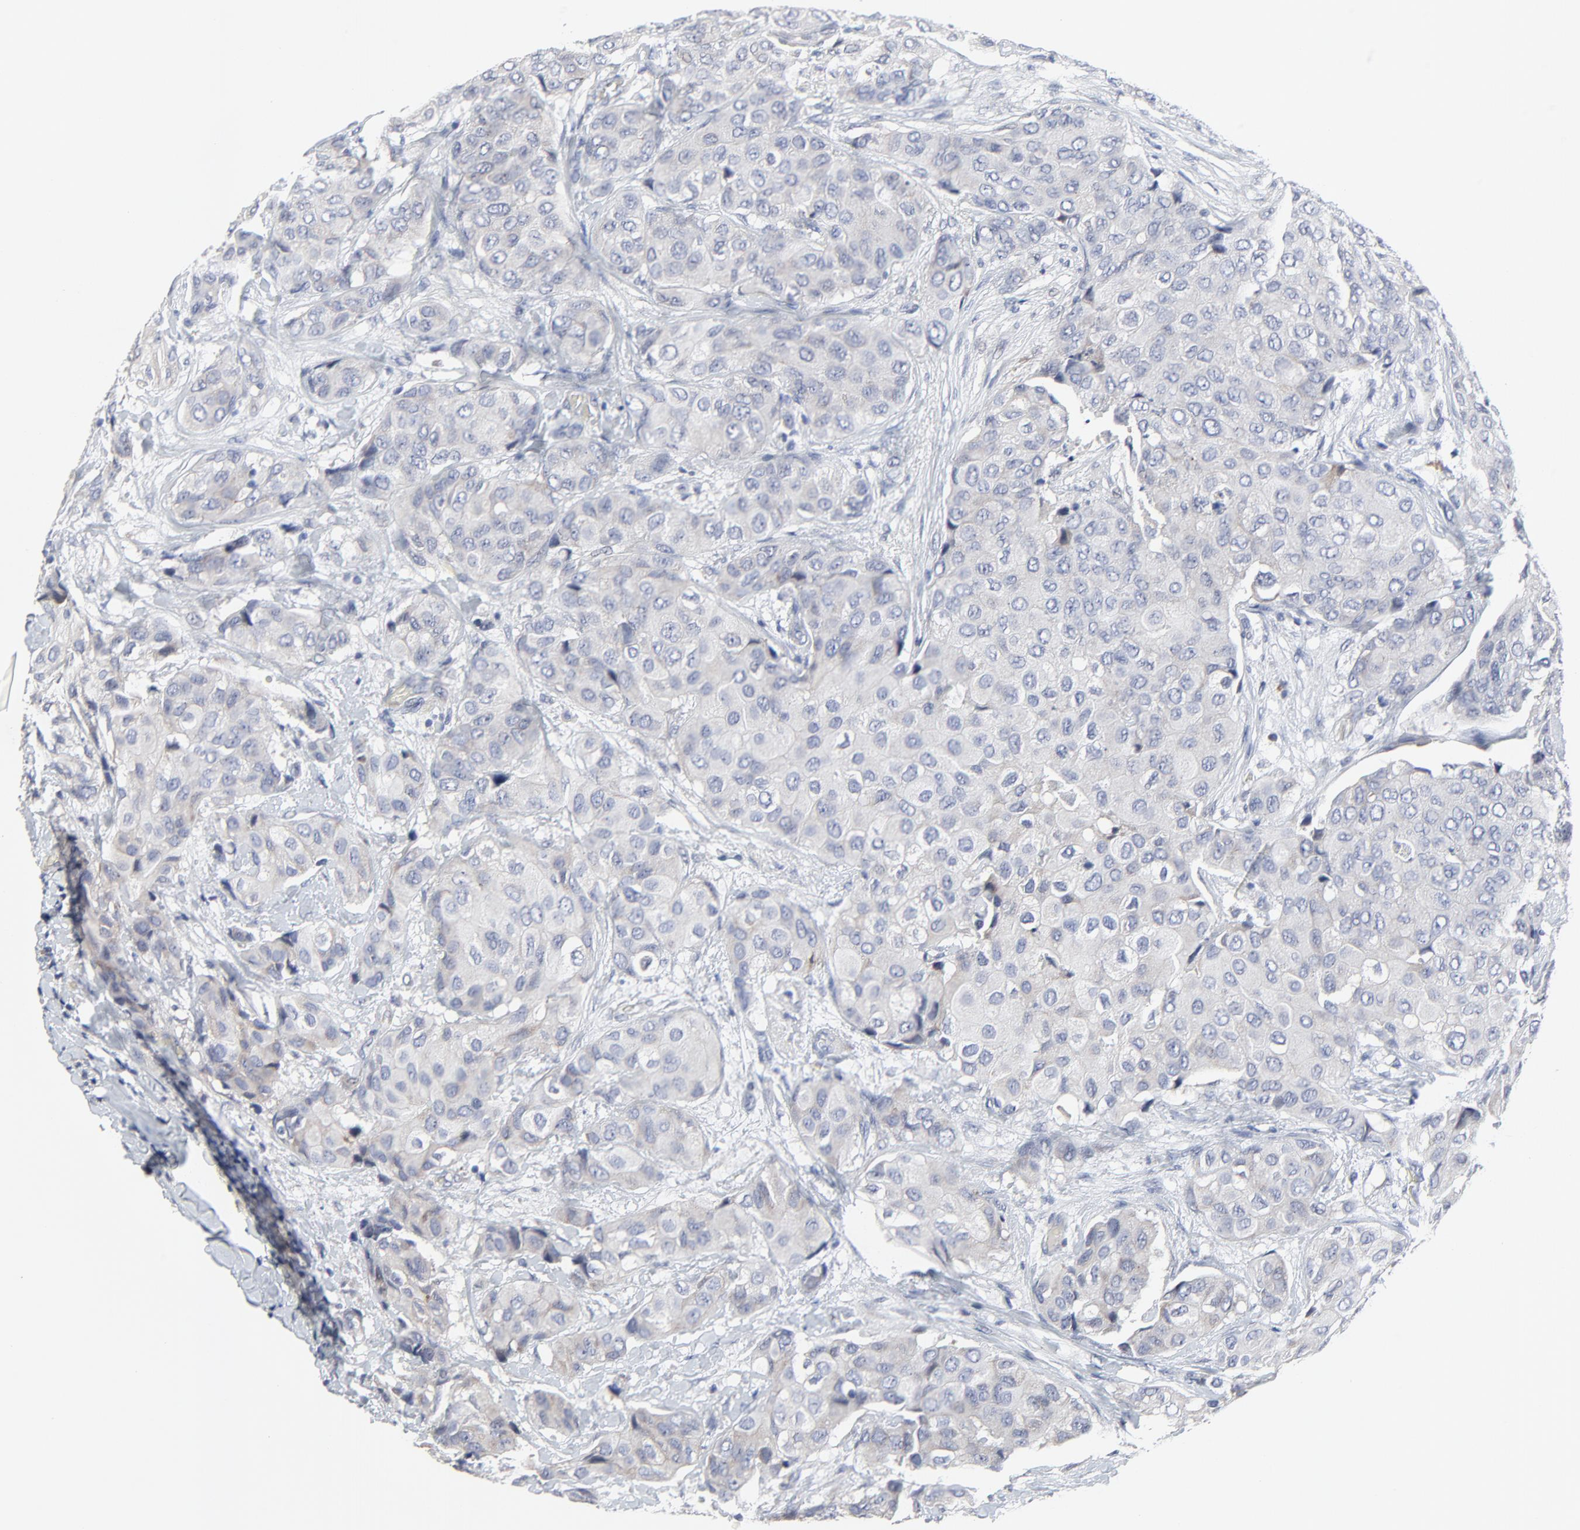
{"staining": {"intensity": "negative", "quantity": "none", "location": "none"}, "tissue": "breast cancer", "cell_type": "Tumor cells", "image_type": "cancer", "snomed": [{"axis": "morphology", "description": "Duct carcinoma"}, {"axis": "topography", "description": "Breast"}], "caption": "Tumor cells show no significant expression in intraductal carcinoma (breast). (Immunohistochemistry (ihc), brightfield microscopy, high magnification).", "gene": "NLGN3", "patient": {"sex": "female", "age": 68}}